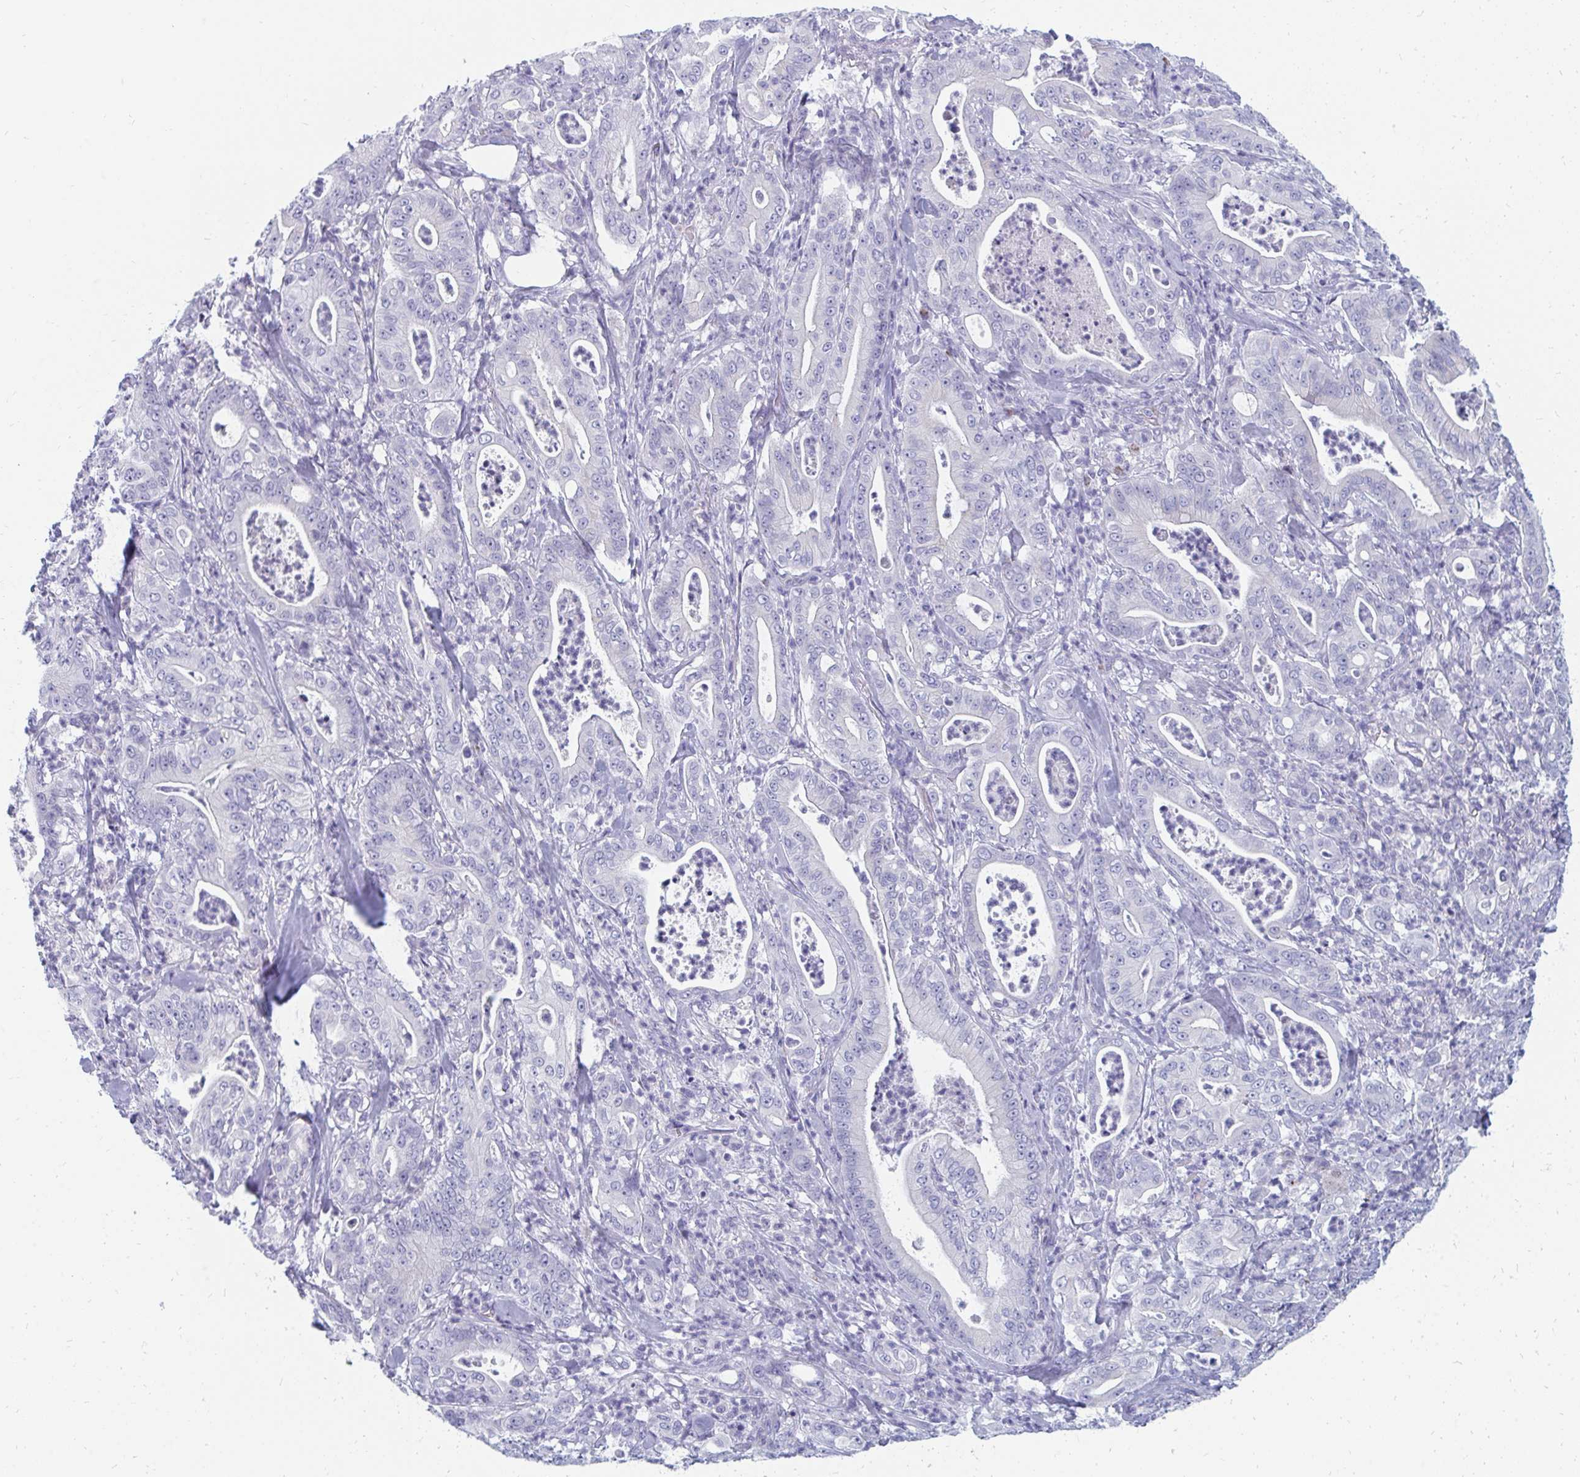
{"staining": {"intensity": "negative", "quantity": "none", "location": "none"}, "tissue": "pancreatic cancer", "cell_type": "Tumor cells", "image_type": "cancer", "snomed": [{"axis": "morphology", "description": "Adenocarcinoma, NOS"}, {"axis": "topography", "description": "Pancreas"}], "caption": "Immunohistochemistry (IHC) photomicrograph of neoplastic tissue: pancreatic cancer (adenocarcinoma) stained with DAB (3,3'-diaminobenzidine) demonstrates no significant protein expression in tumor cells.", "gene": "OR10V1", "patient": {"sex": "male", "age": 71}}